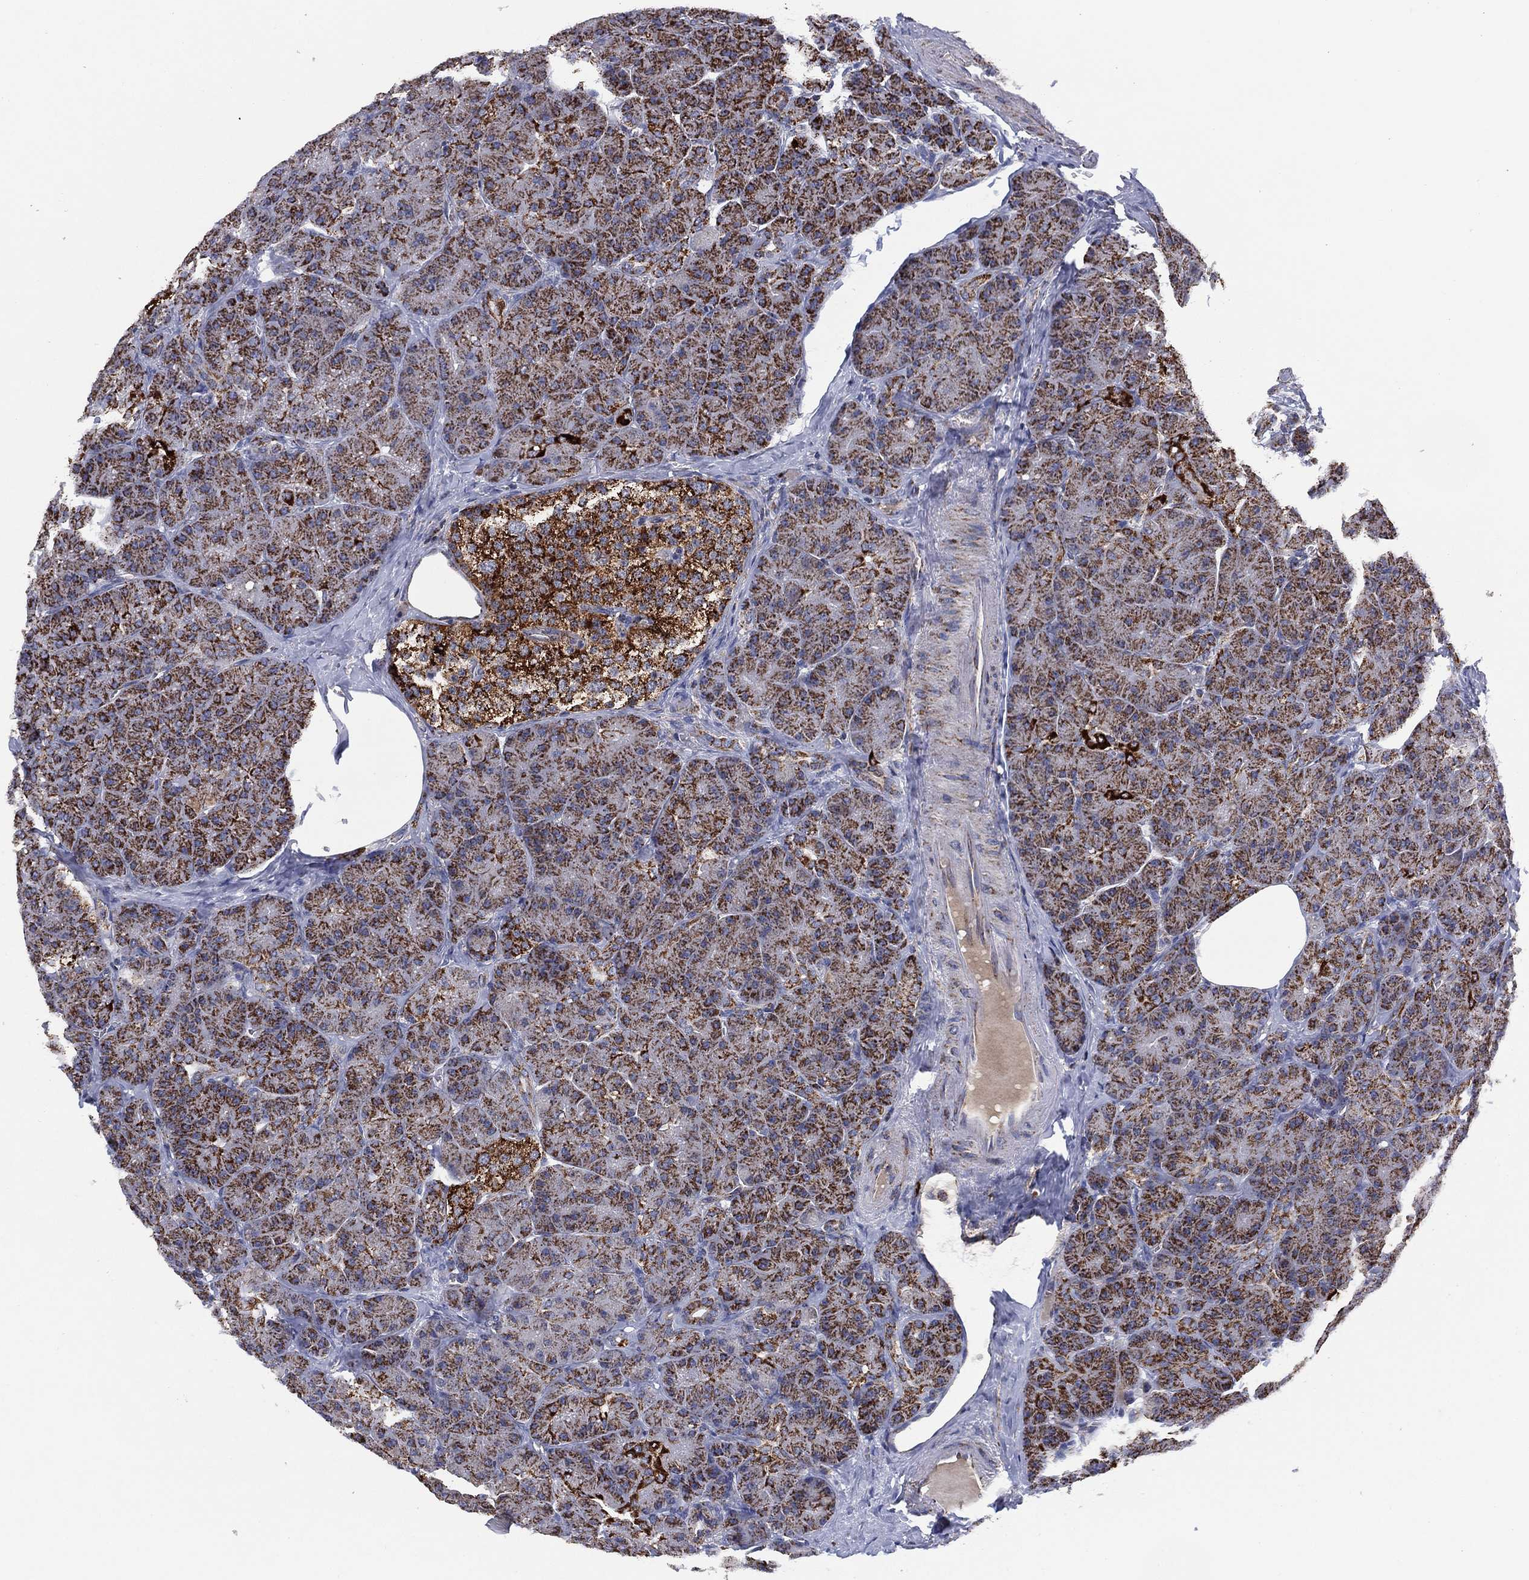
{"staining": {"intensity": "strong", "quantity": "25%-75%", "location": "cytoplasmic/membranous"}, "tissue": "pancreas", "cell_type": "Exocrine glandular cells", "image_type": "normal", "snomed": [{"axis": "morphology", "description": "Normal tissue, NOS"}, {"axis": "topography", "description": "Pancreas"}], "caption": "A micrograph of pancreas stained for a protein demonstrates strong cytoplasmic/membranous brown staining in exocrine glandular cells. (DAB (3,3'-diaminobenzidine) IHC with brightfield microscopy, high magnification).", "gene": "PPP2R5A", "patient": {"sex": "male", "age": 57}}